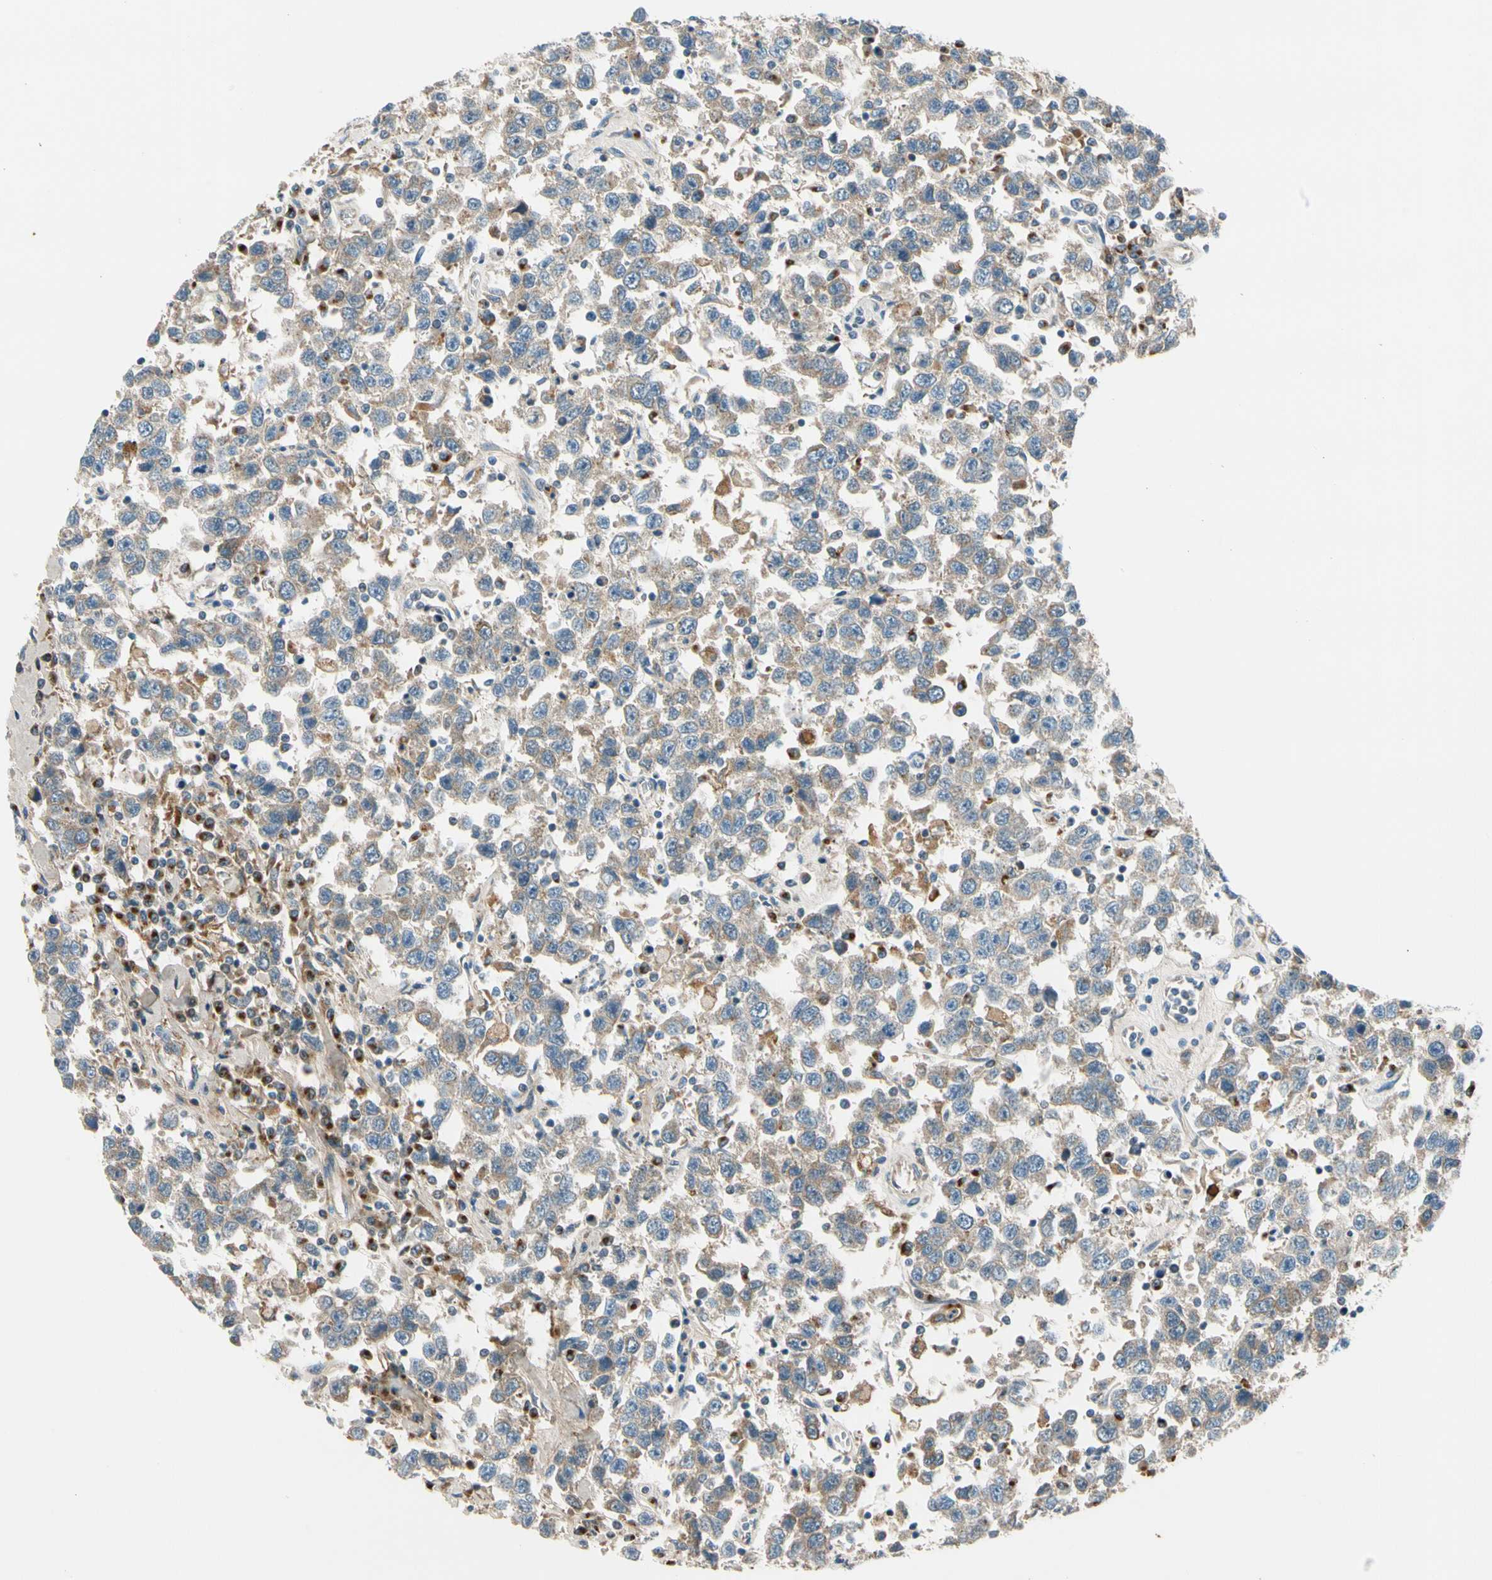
{"staining": {"intensity": "weak", "quantity": ">75%", "location": "cytoplasmic/membranous"}, "tissue": "testis cancer", "cell_type": "Tumor cells", "image_type": "cancer", "snomed": [{"axis": "morphology", "description": "Seminoma, NOS"}, {"axis": "topography", "description": "Testis"}], "caption": "Immunohistochemical staining of testis cancer (seminoma) shows low levels of weak cytoplasmic/membranous positivity in about >75% of tumor cells. The protein of interest is shown in brown color, while the nuclei are stained blue.", "gene": "MST1R", "patient": {"sex": "male", "age": 41}}